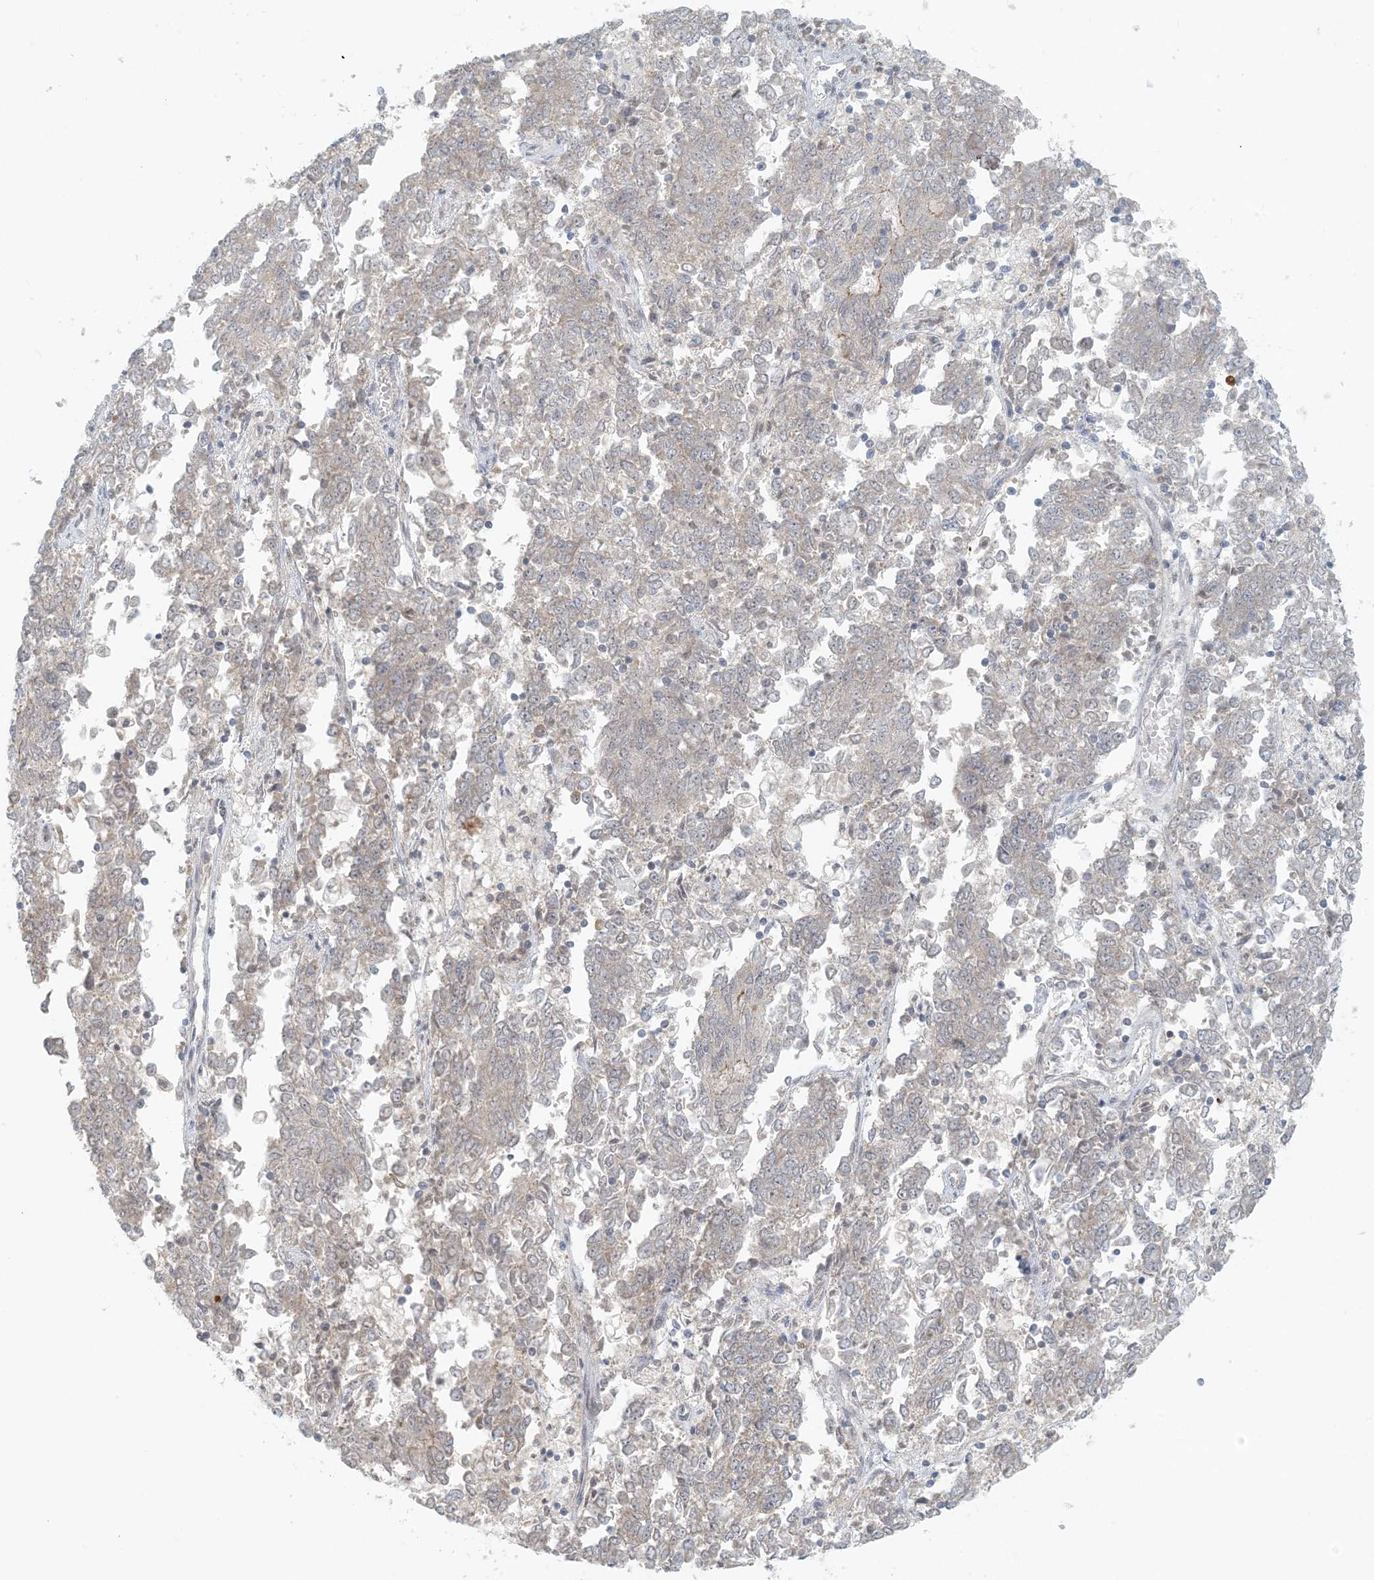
{"staining": {"intensity": "weak", "quantity": "<25%", "location": "cytoplasmic/membranous"}, "tissue": "endometrial cancer", "cell_type": "Tumor cells", "image_type": "cancer", "snomed": [{"axis": "morphology", "description": "Adenocarcinoma, NOS"}, {"axis": "topography", "description": "Endometrium"}], "caption": "This is a histopathology image of IHC staining of adenocarcinoma (endometrial), which shows no expression in tumor cells.", "gene": "OBI1", "patient": {"sex": "female", "age": 80}}